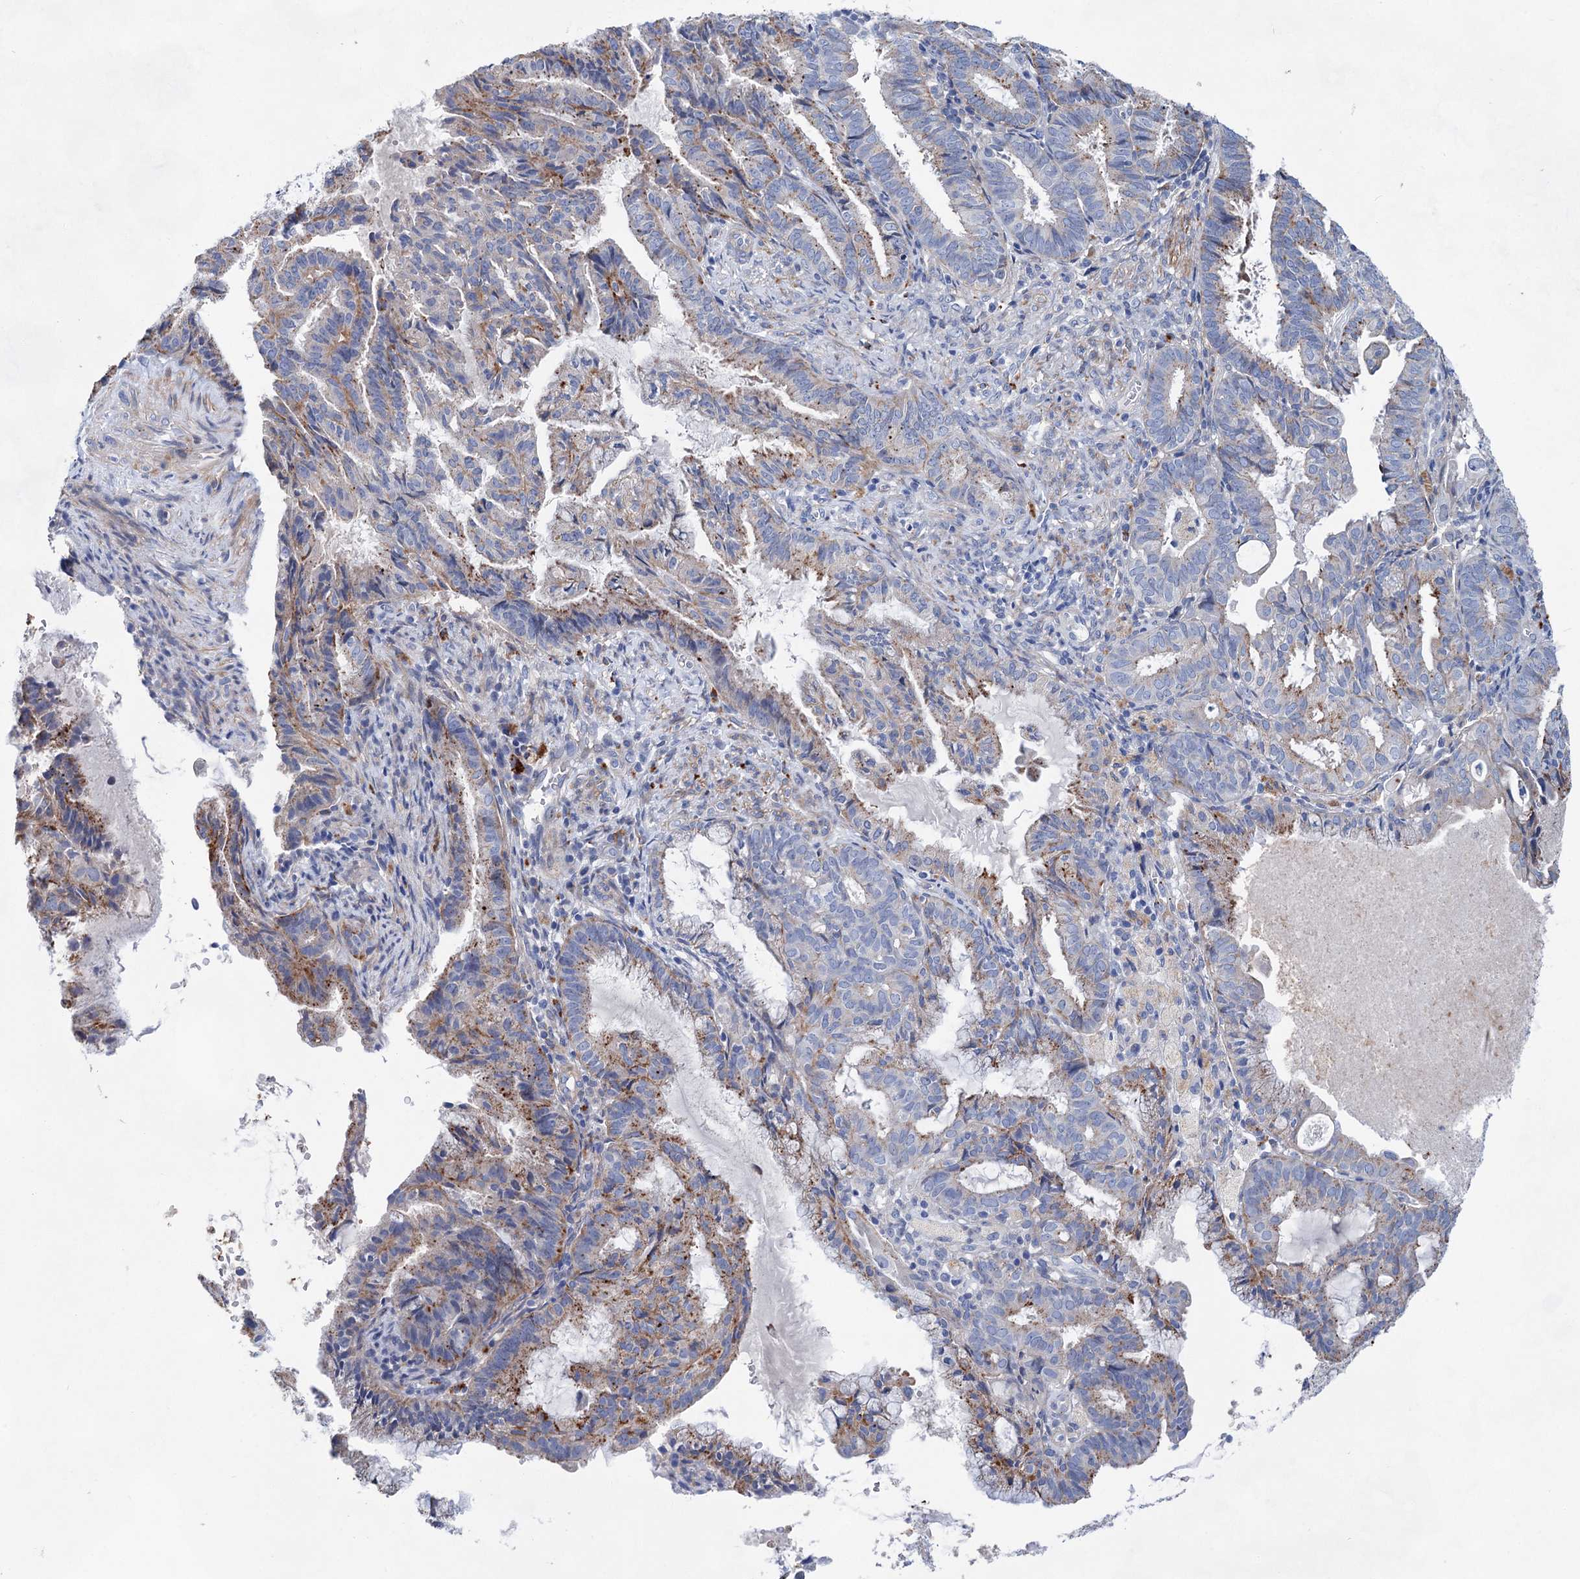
{"staining": {"intensity": "moderate", "quantity": "<25%", "location": "cytoplasmic/membranous"}, "tissue": "endometrial cancer", "cell_type": "Tumor cells", "image_type": "cancer", "snomed": [{"axis": "morphology", "description": "Adenocarcinoma, NOS"}, {"axis": "topography", "description": "Endometrium"}], "caption": "A brown stain shows moderate cytoplasmic/membranous positivity of a protein in adenocarcinoma (endometrial) tumor cells.", "gene": "GPR155", "patient": {"sex": "female", "age": 86}}